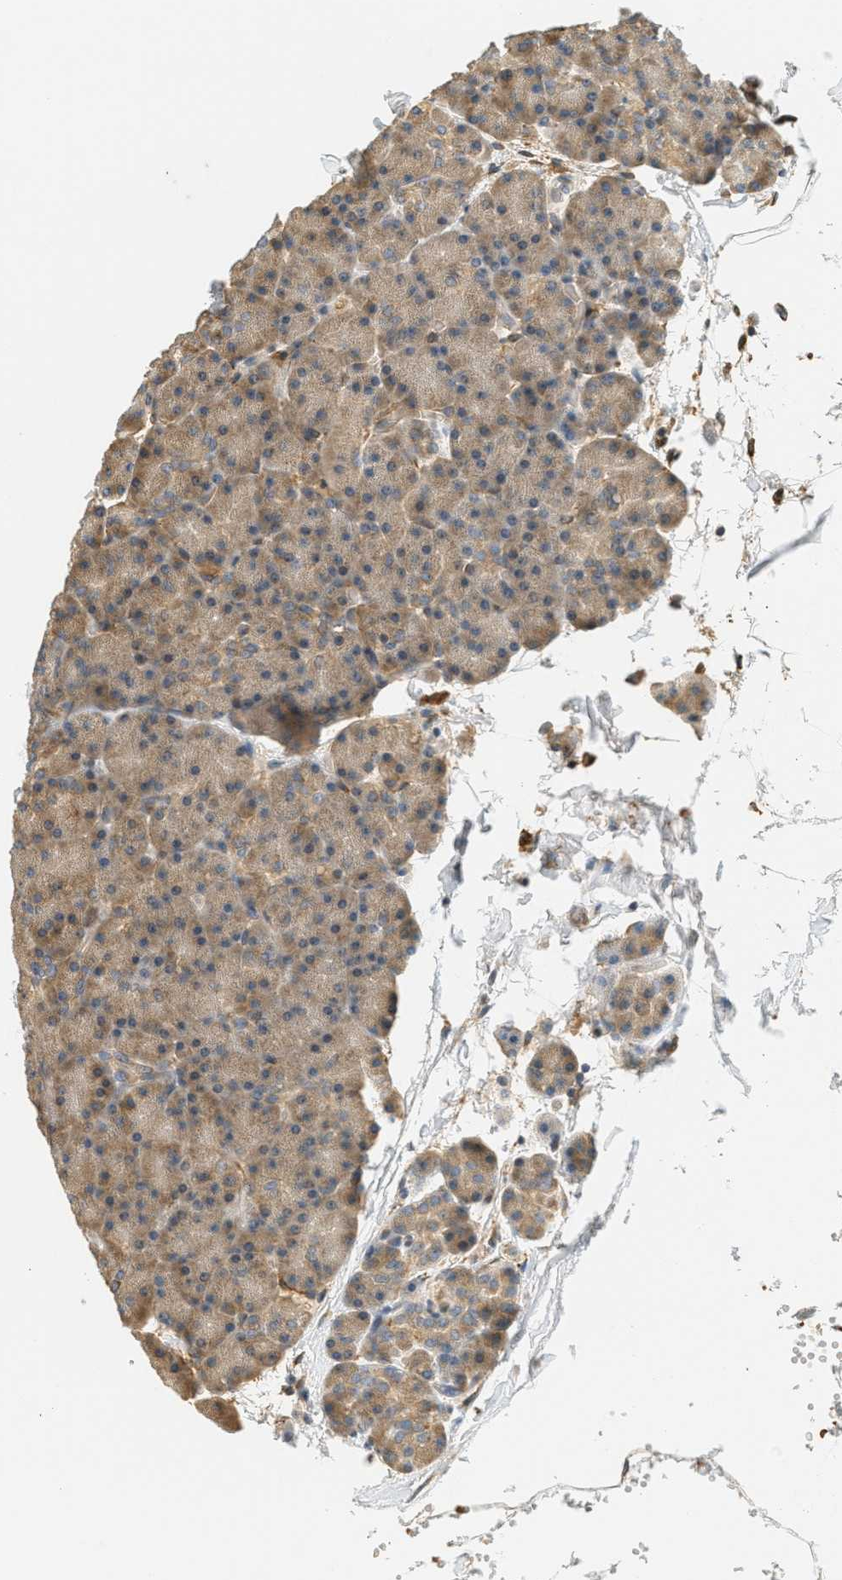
{"staining": {"intensity": "moderate", "quantity": ">75%", "location": "cytoplasmic/membranous"}, "tissue": "pancreas", "cell_type": "Exocrine glandular cells", "image_type": "normal", "snomed": [{"axis": "morphology", "description": "Normal tissue, NOS"}, {"axis": "topography", "description": "Pancreas"}], "caption": "Protein expression analysis of normal pancreas reveals moderate cytoplasmic/membranous expression in approximately >75% of exocrine glandular cells.", "gene": "PDK1", "patient": {"sex": "female", "age": 35}}